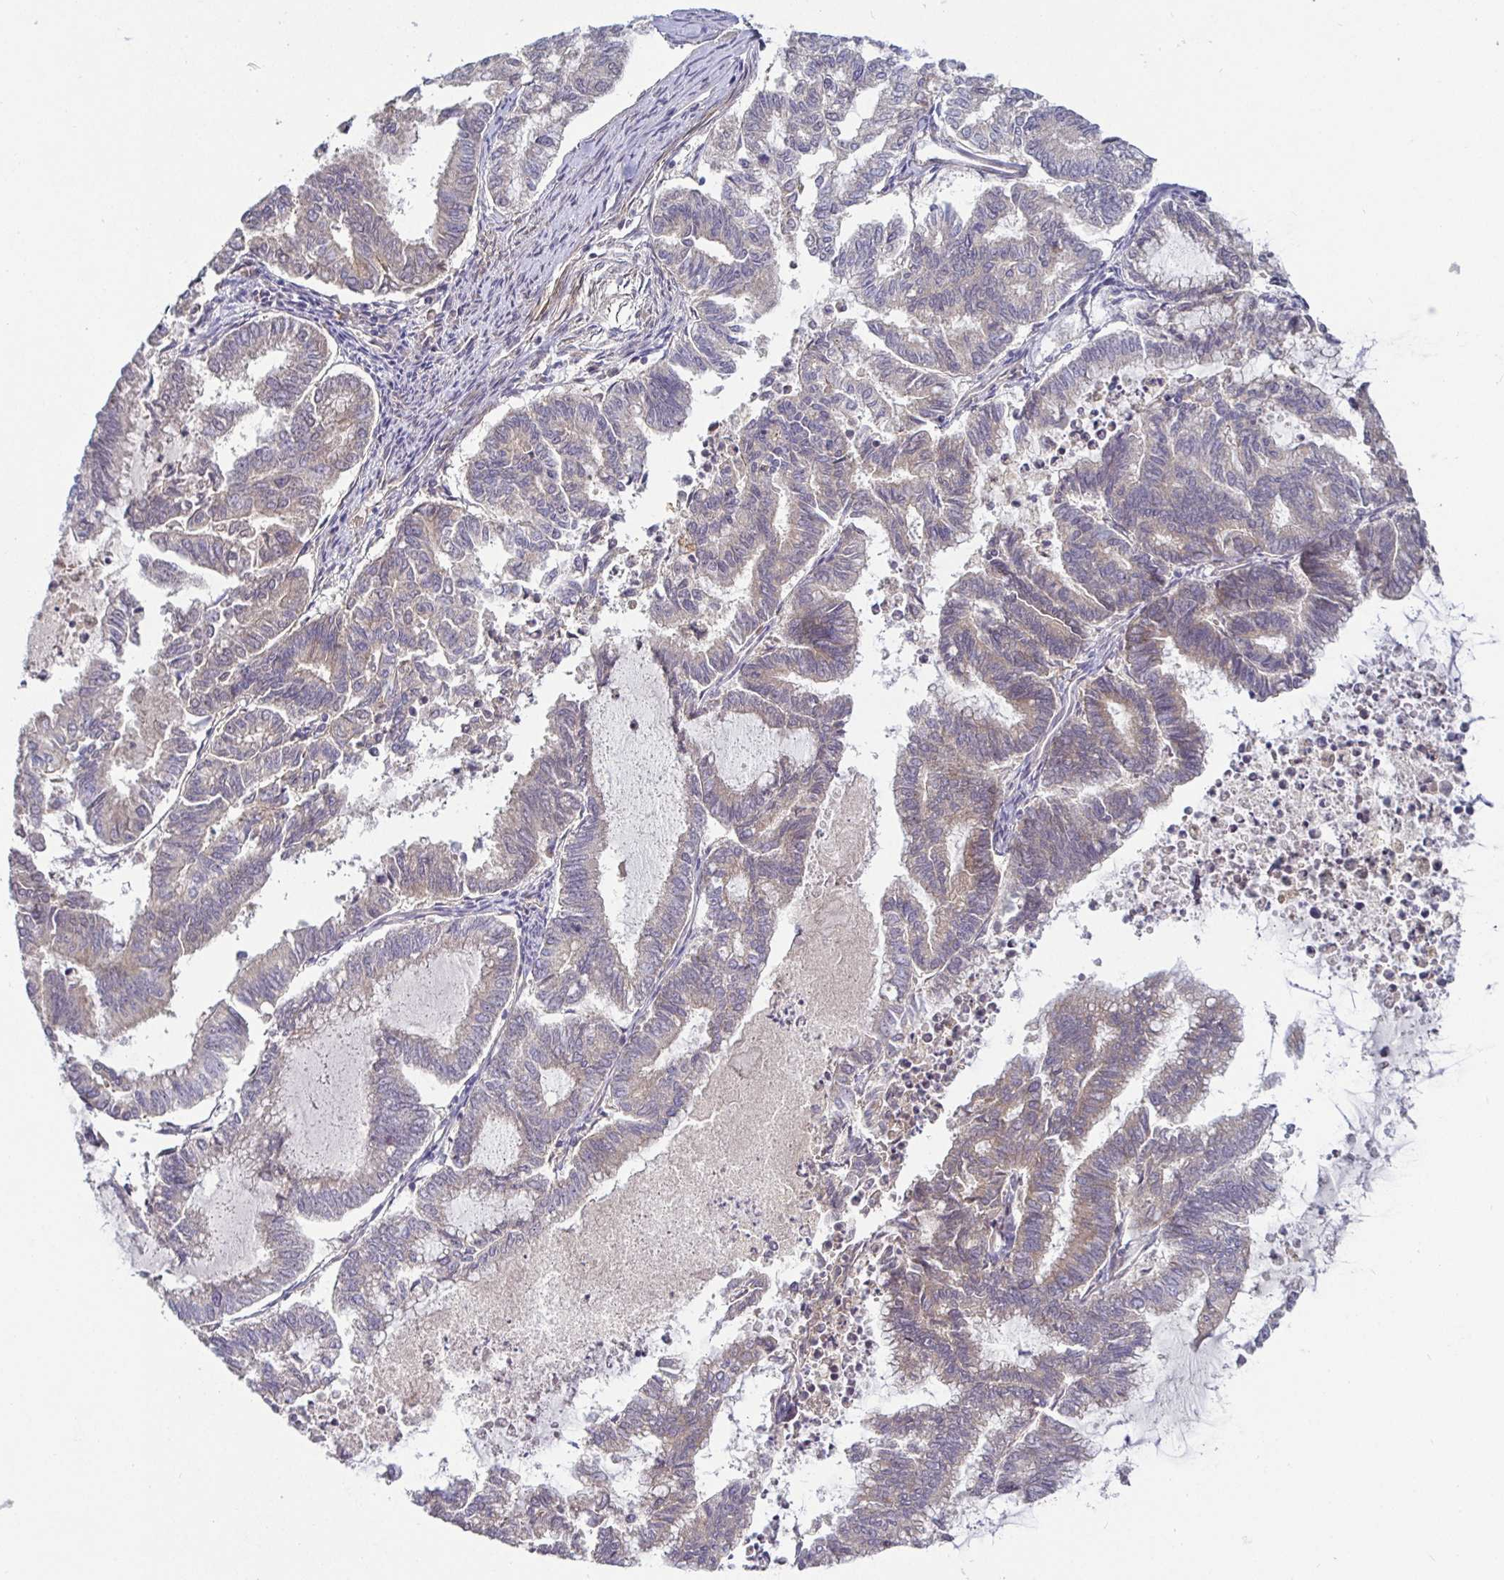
{"staining": {"intensity": "weak", "quantity": "<25%", "location": "cytoplasmic/membranous"}, "tissue": "endometrial cancer", "cell_type": "Tumor cells", "image_type": "cancer", "snomed": [{"axis": "morphology", "description": "Adenocarcinoma, NOS"}, {"axis": "topography", "description": "Endometrium"}], "caption": "Tumor cells are negative for protein expression in human endometrial cancer (adenocarcinoma).", "gene": "SNX8", "patient": {"sex": "female", "age": 79}}